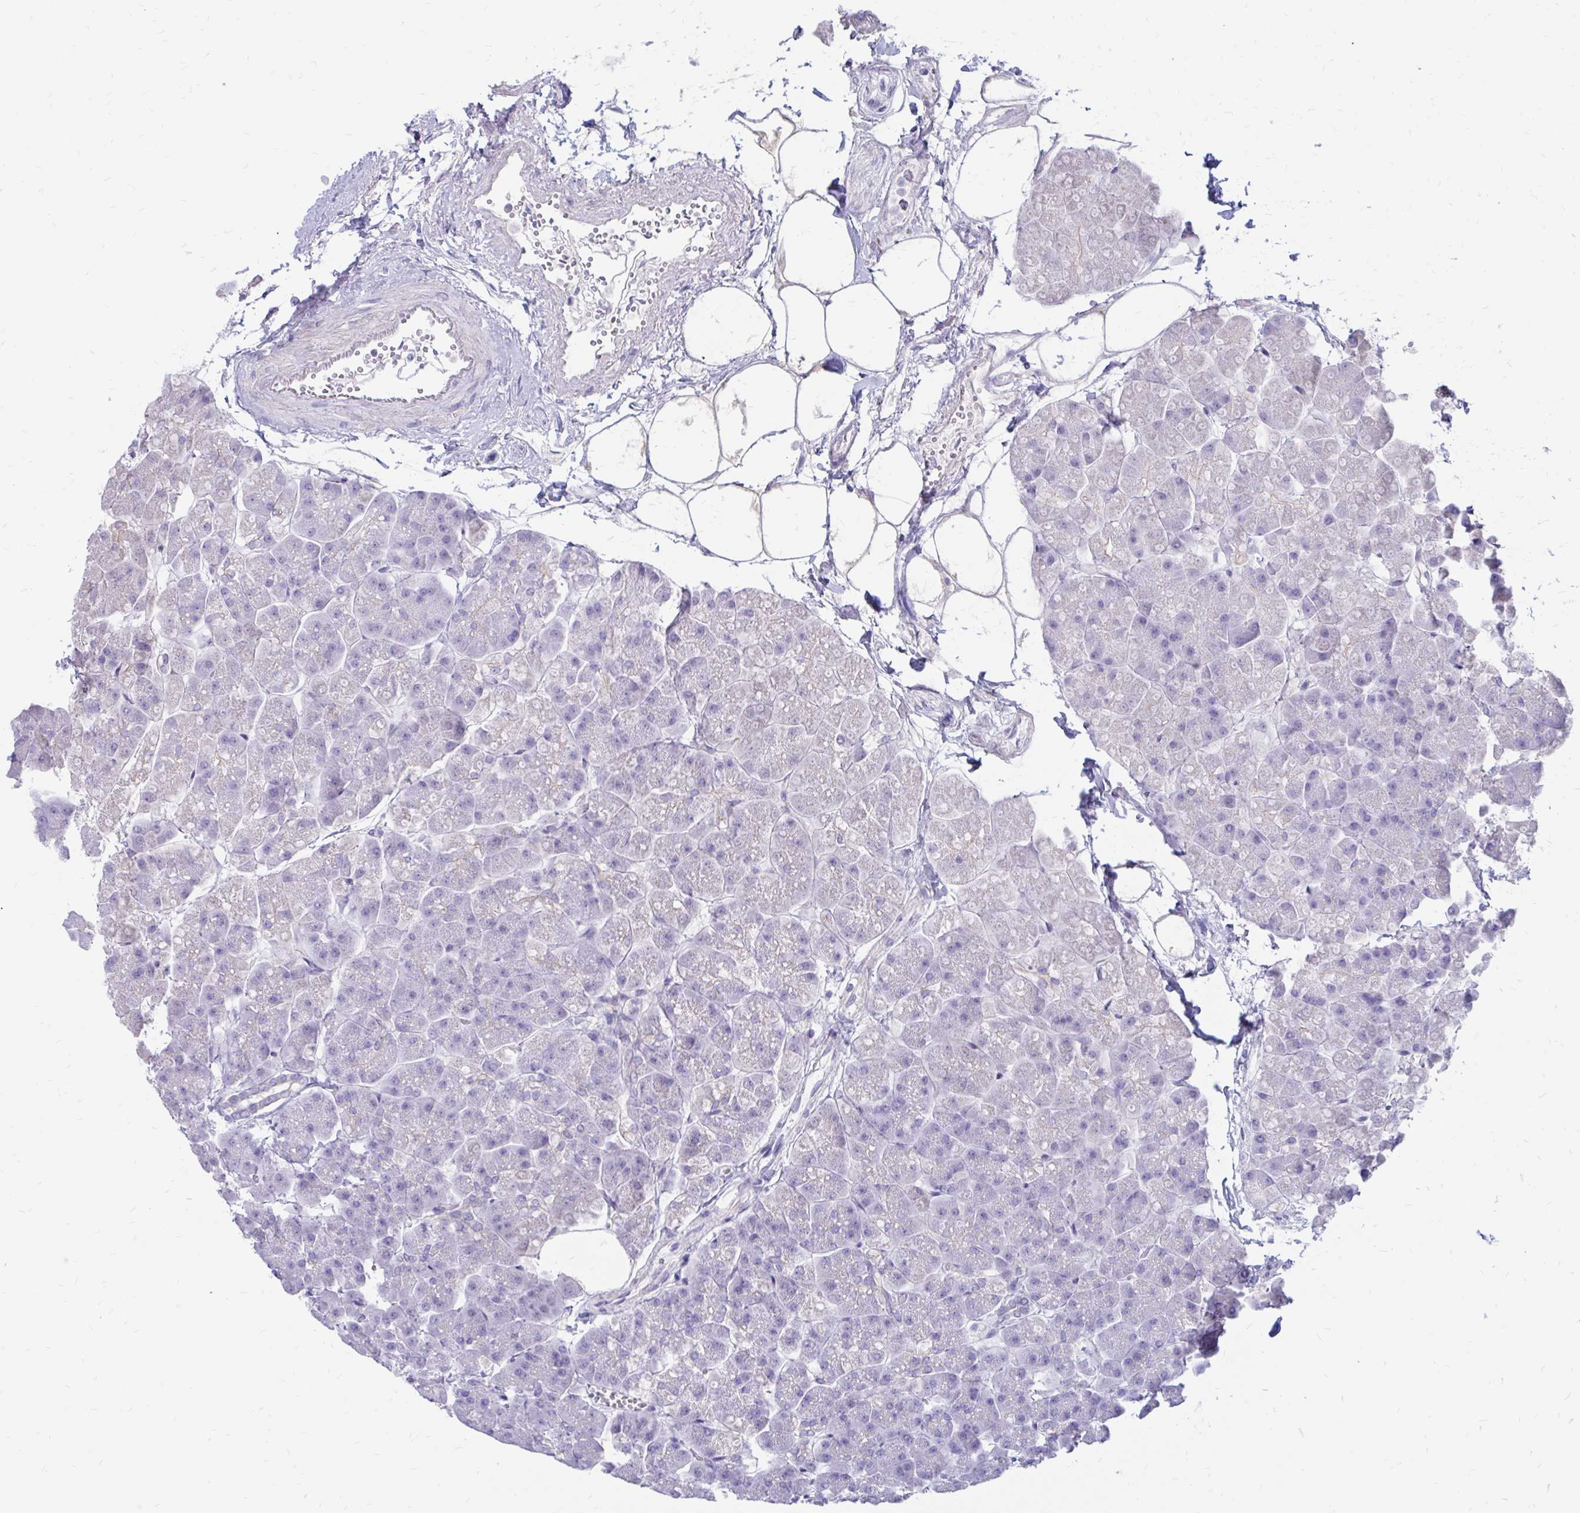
{"staining": {"intensity": "negative", "quantity": "none", "location": "none"}, "tissue": "pancreas", "cell_type": "Exocrine glandular cells", "image_type": "normal", "snomed": [{"axis": "morphology", "description": "Normal tissue, NOS"}, {"axis": "topography", "description": "Pancreas"}, {"axis": "topography", "description": "Peripheral nerve tissue"}], "caption": "An image of human pancreas is negative for staining in exocrine glandular cells. (Stains: DAB (3,3'-diaminobenzidine) immunohistochemistry (IHC) with hematoxylin counter stain, Microscopy: brightfield microscopy at high magnification).", "gene": "IGSF5", "patient": {"sex": "male", "age": 54}}